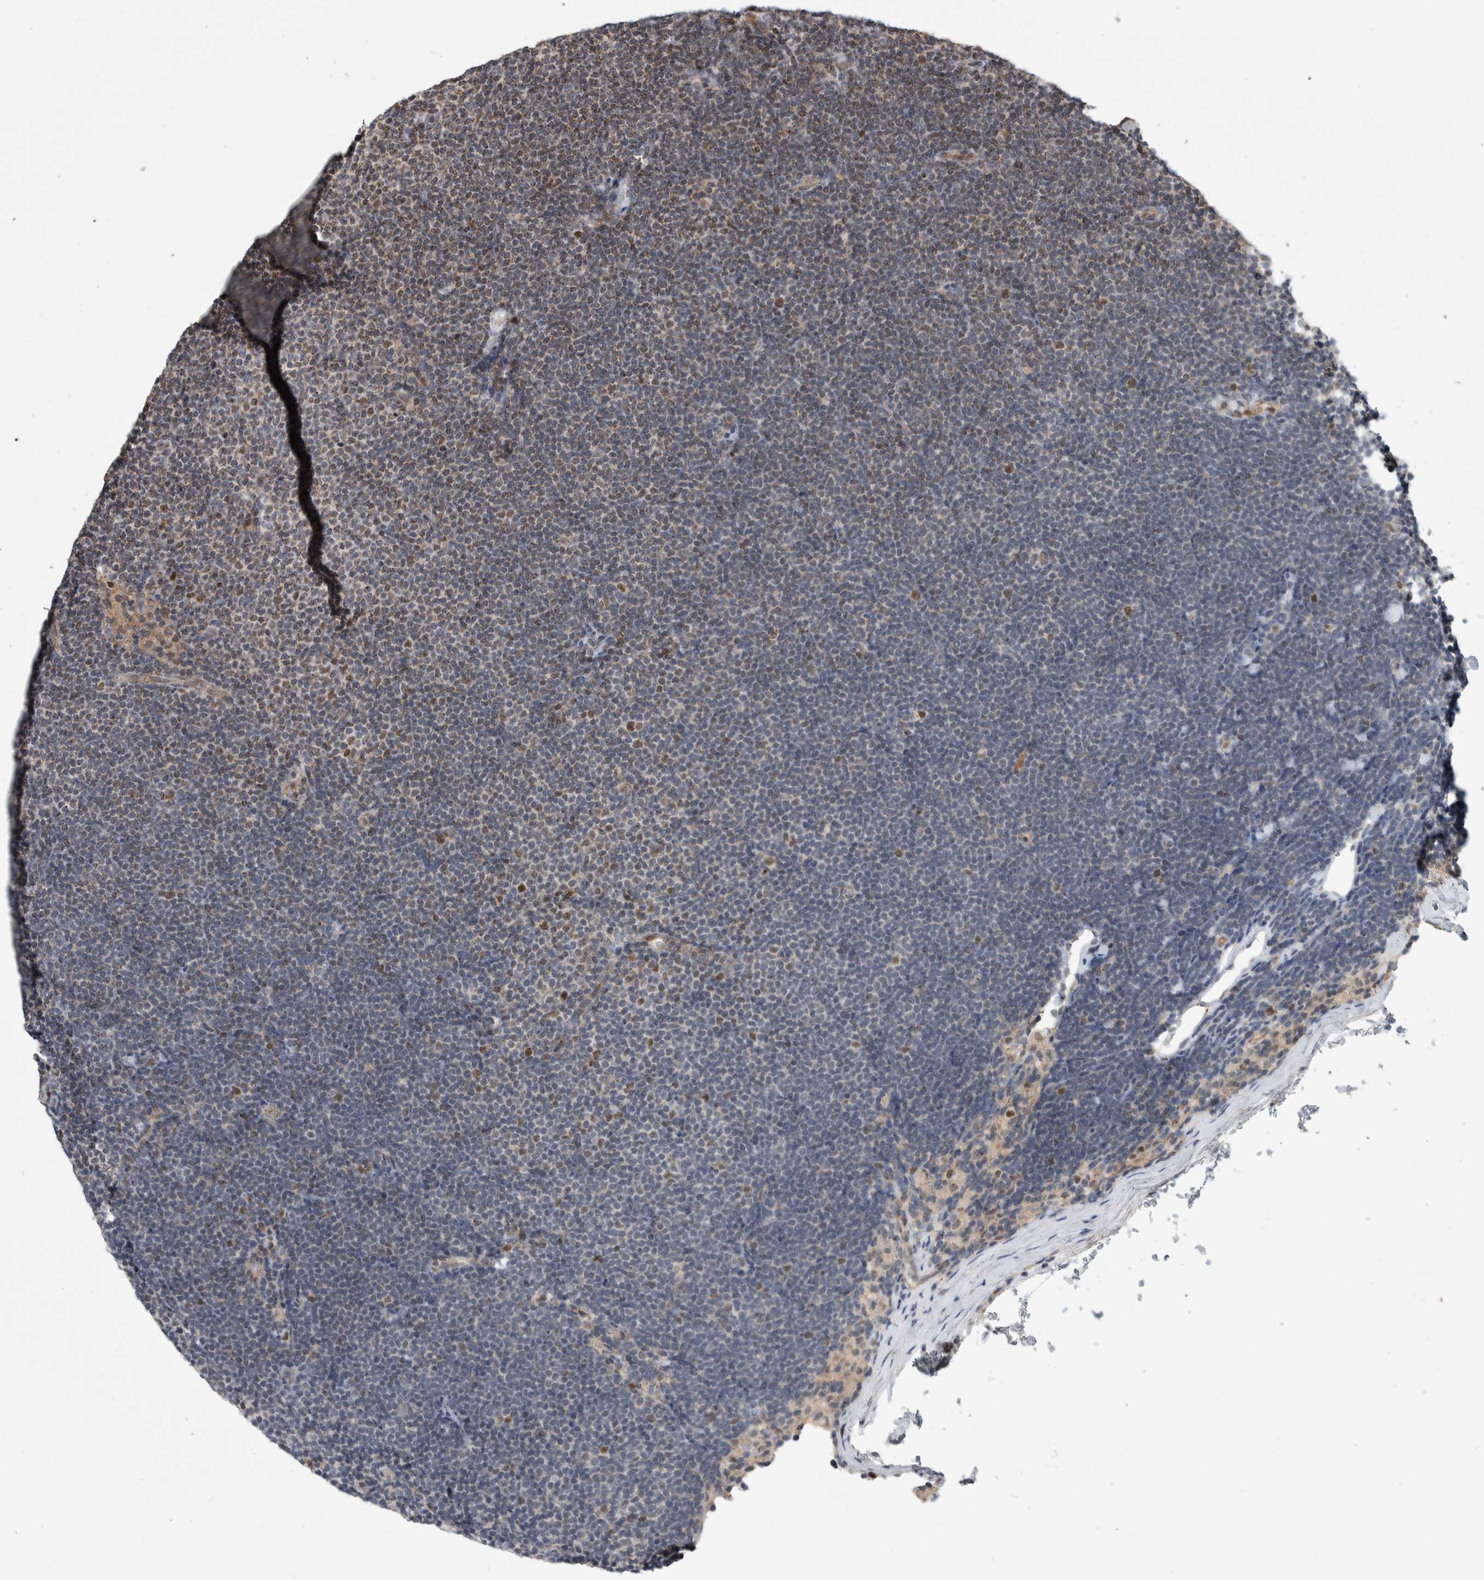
{"staining": {"intensity": "weak", "quantity": "25%-75%", "location": "cytoplasmic/membranous,nuclear"}, "tissue": "lymphoma", "cell_type": "Tumor cells", "image_type": "cancer", "snomed": [{"axis": "morphology", "description": "Malignant lymphoma, non-Hodgkin's type, Low grade"}, {"axis": "topography", "description": "Lymph node"}], "caption": "Weak cytoplasmic/membranous and nuclear staining is present in about 25%-75% of tumor cells in lymphoma.", "gene": "MSL1", "patient": {"sex": "female", "age": 53}}